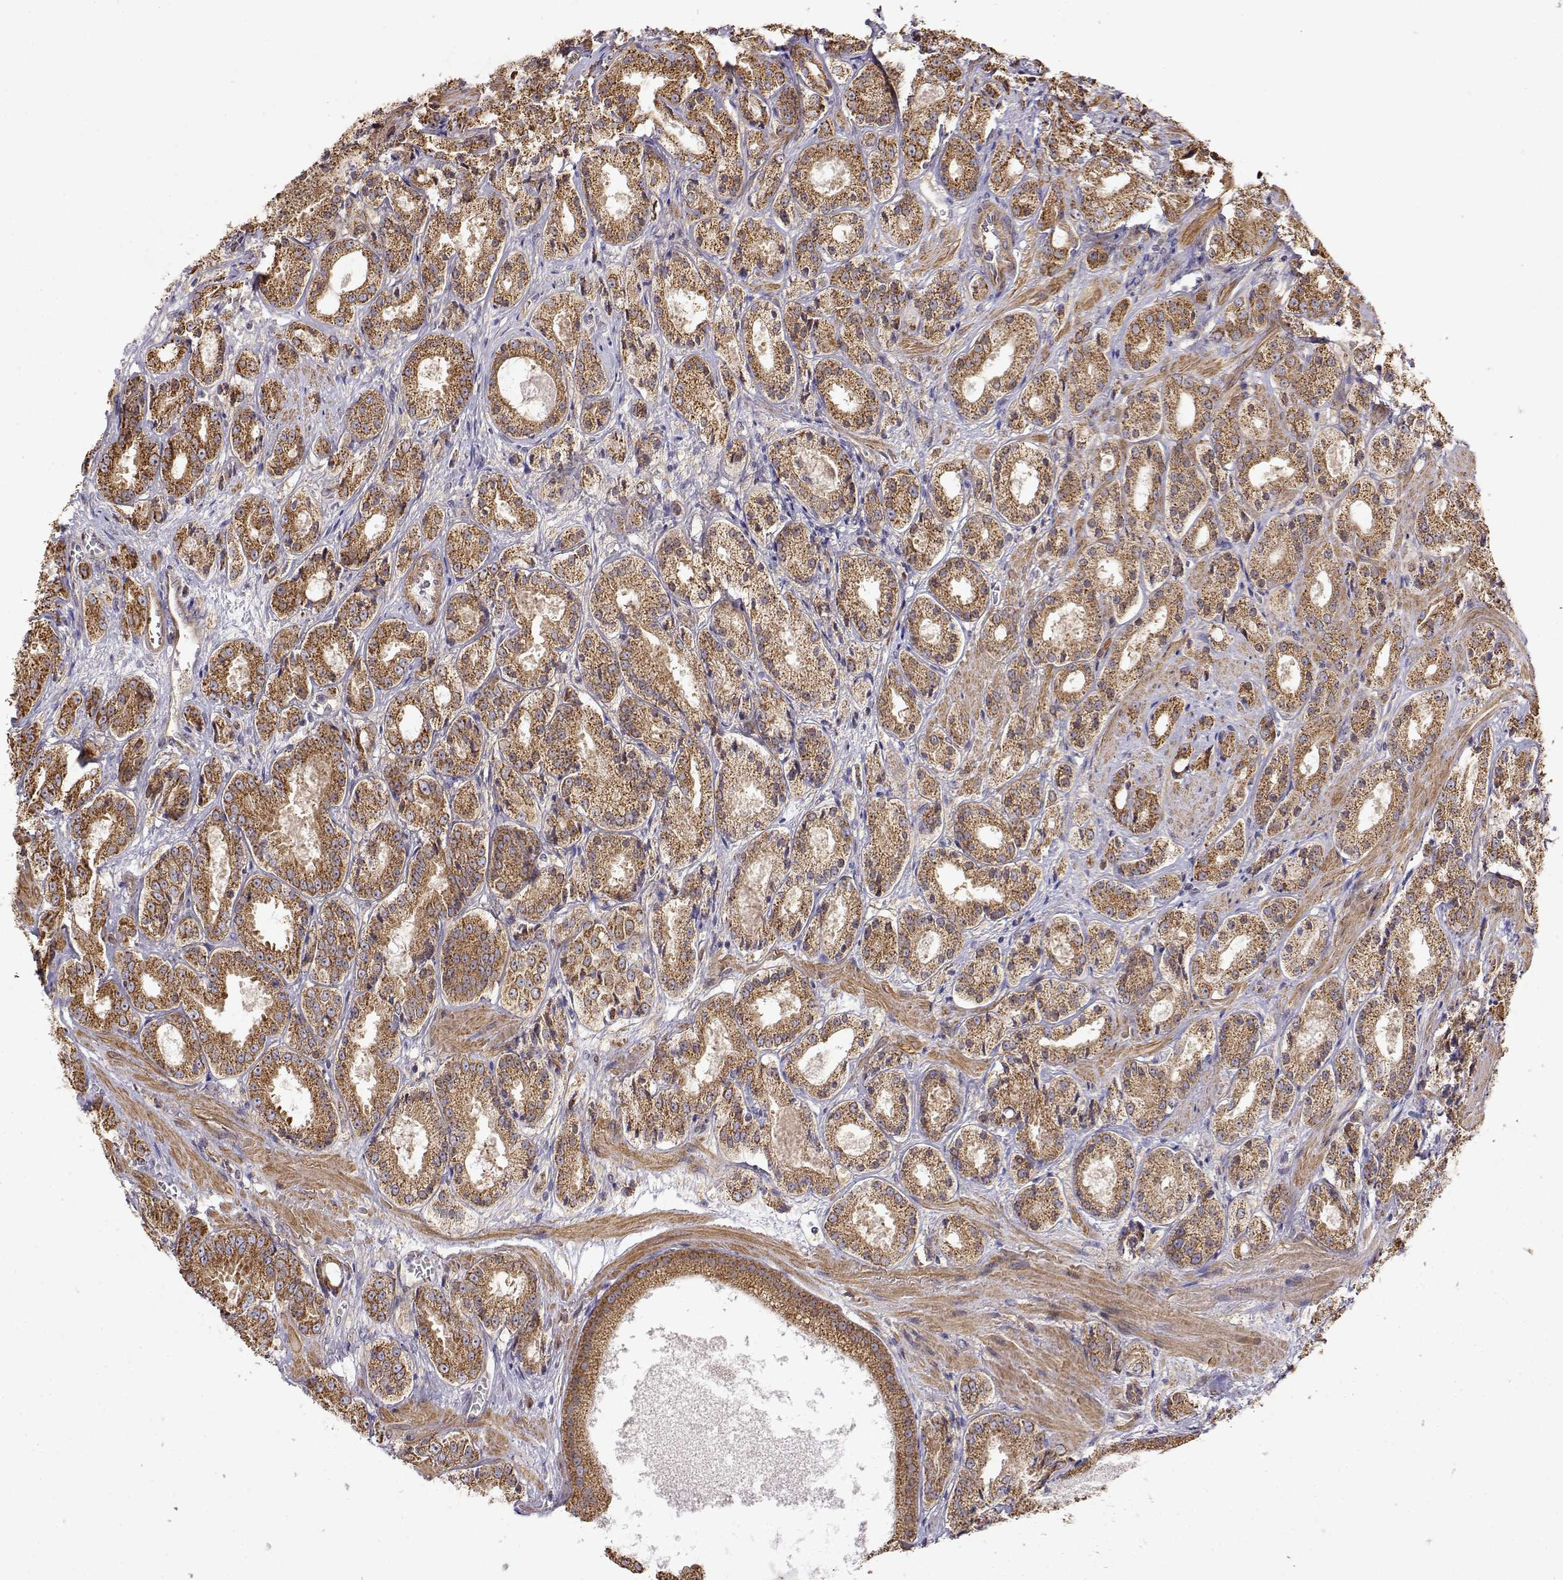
{"staining": {"intensity": "strong", "quantity": ">75%", "location": "cytoplasmic/membranous"}, "tissue": "prostate cancer", "cell_type": "Tumor cells", "image_type": "cancer", "snomed": [{"axis": "morphology", "description": "Adenocarcinoma, High grade"}, {"axis": "topography", "description": "Prostate"}], "caption": "The immunohistochemical stain shows strong cytoplasmic/membranous expression in tumor cells of prostate high-grade adenocarcinoma tissue.", "gene": "PAIP1", "patient": {"sex": "male", "age": 66}}